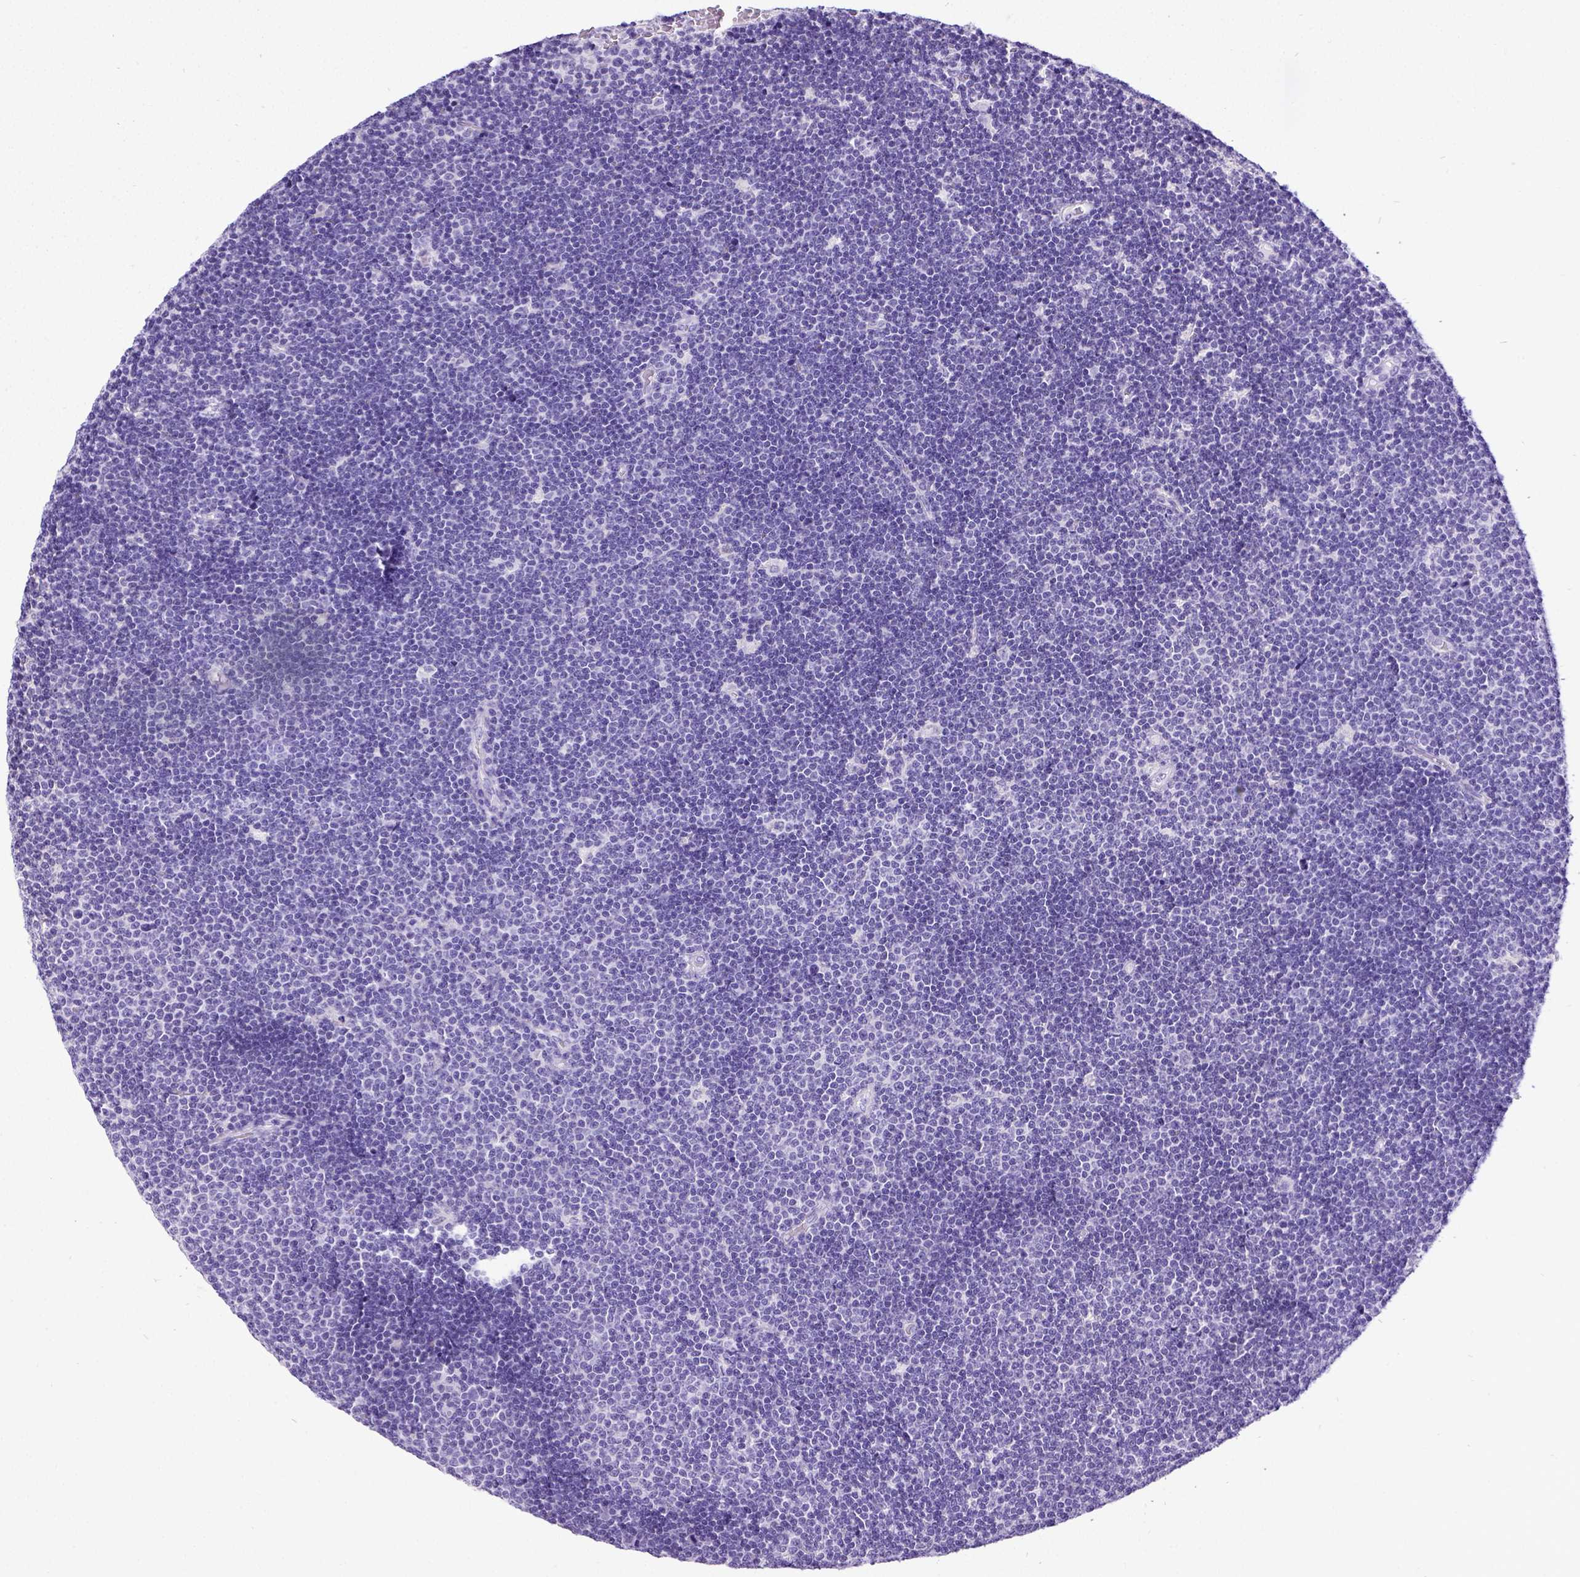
{"staining": {"intensity": "negative", "quantity": "none", "location": "none"}, "tissue": "lymphoma", "cell_type": "Tumor cells", "image_type": "cancer", "snomed": [{"axis": "morphology", "description": "Malignant lymphoma, non-Hodgkin's type, Low grade"}, {"axis": "topography", "description": "Brain"}], "caption": "Micrograph shows no protein positivity in tumor cells of malignant lymphoma, non-Hodgkin's type (low-grade) tissue.", "gene": "SATB2", "patient": {"sex": "female", "age": 66}}